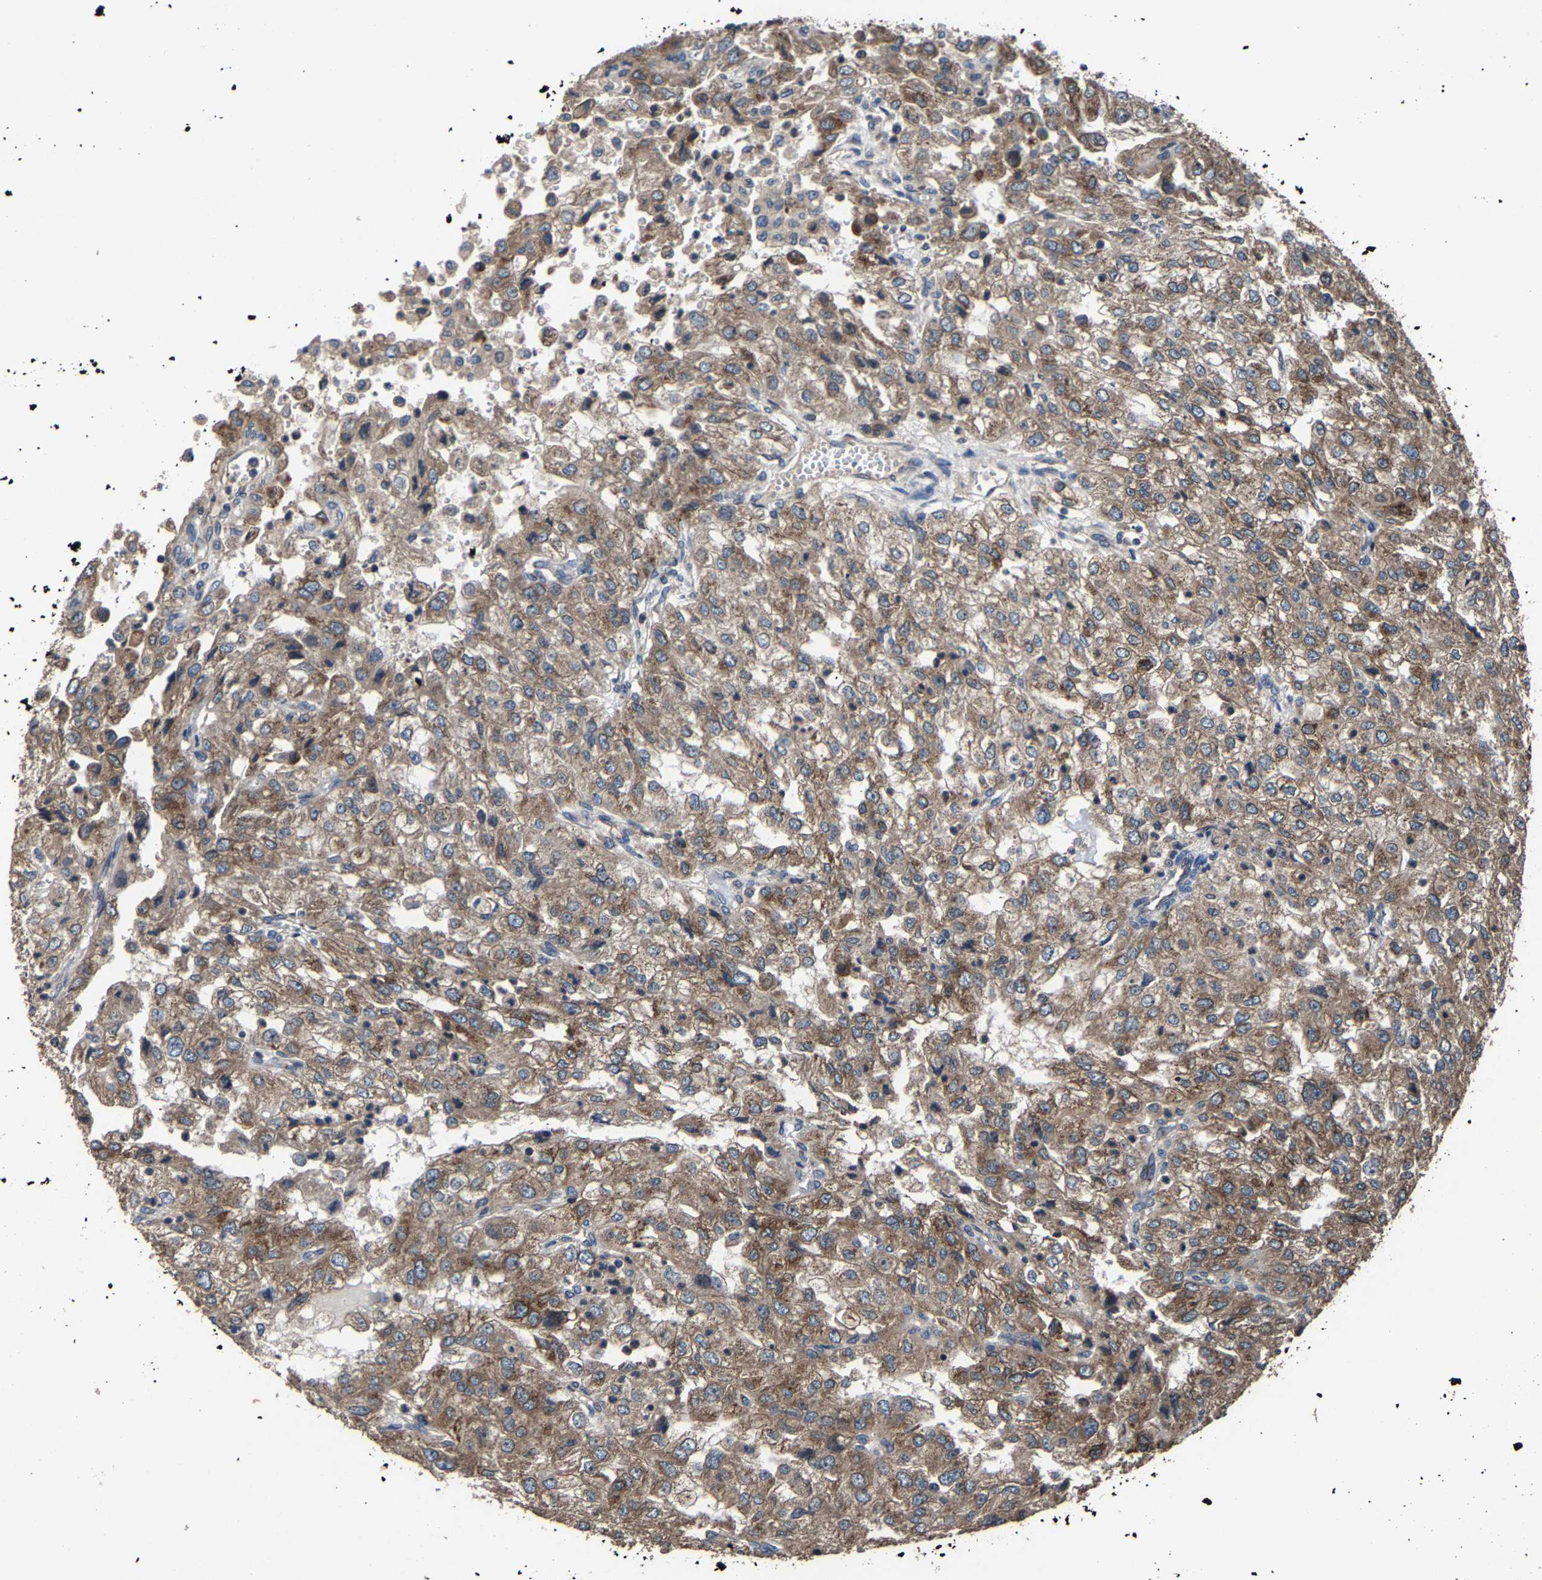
{"staining": {"intensity": "moderate", "quantity": ">75%", "location": "cytoplasmic/membranous"}, "tissue": "renal cancer", "cell_type": "Tumor cells", "image_type": "cancer", "snomed": [{"axis": "morphology", "description": "Adenocarcinoma, NOS"}, {"axis": "topography", "description": "Kidney"}], "caption": "Immunohistochemical staining of adenocarcinoma (renal) exhibits moderate cytoplasmic/membranous protein expression in about >75% of tumor cells. The staining was performed using DAB (3,3'-diaminobenzidine) to visualize the protein expression in brown, while the nuclei were stained in blue with hematoxylin (Magnification: 20x).", "gene": "EBAG9", "patient": {"sex": "female", "age": 54}}